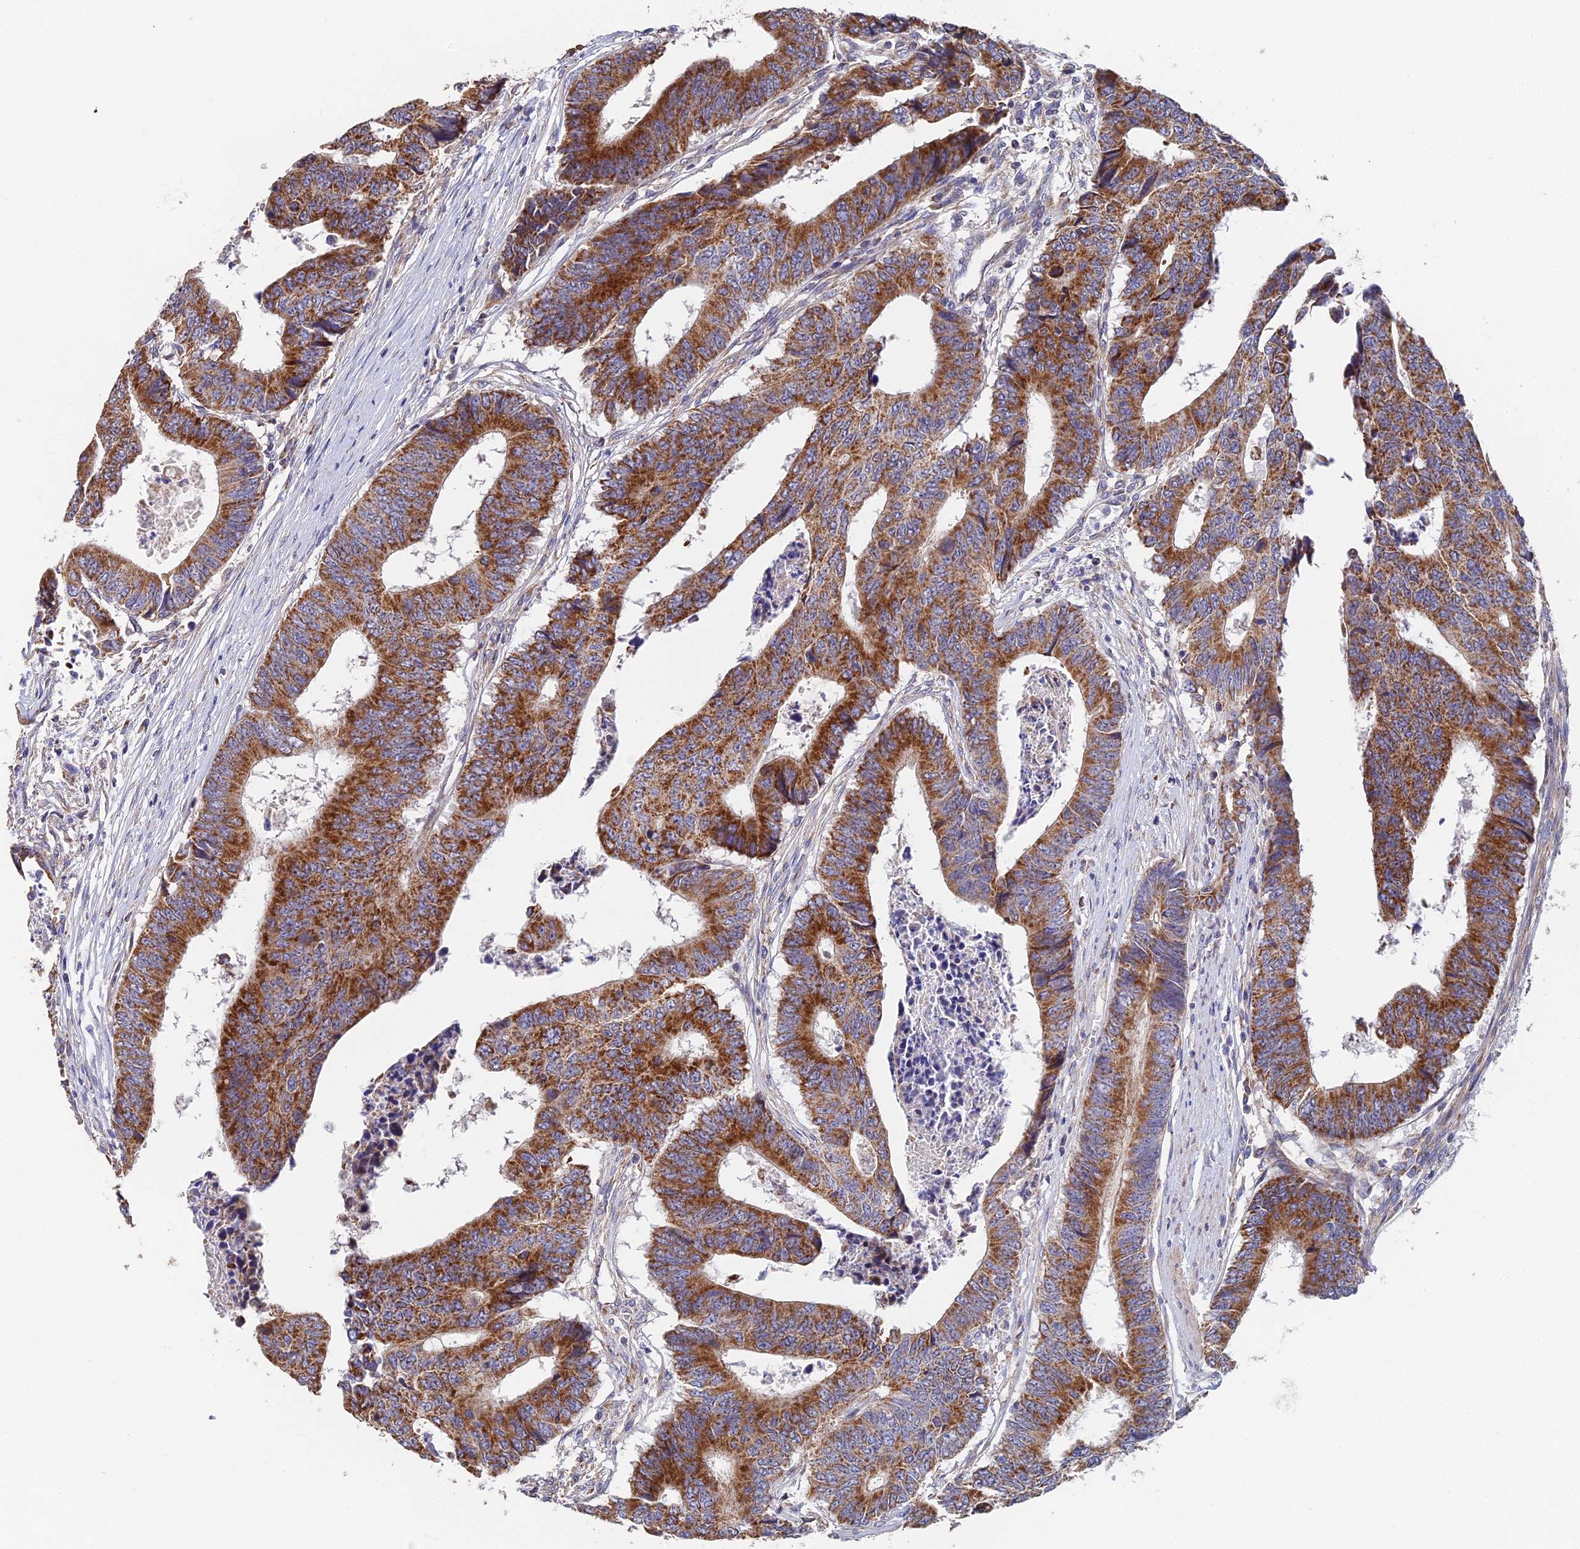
{"staining": {"intensity": "strong", "quantity": ">75%", "location": "cytoplasmic/membranous"}, "tissue": "colorectal cancer", "cell_type": "Tumor cells", "image_type": "cancer", "snomed": [{"axis": "morphology", "description": "Adenocarcinoma, NOS"}, {"axis": "topography", "description": "Rectum"}], "caption": "Immunohistochemistry (IHC) of colorectal cancer (adenocarcinoma) exhibits high levels of strong cytoplasmic/membranous positivity in approximately >75% of tumor cells.", "gene": "ECSIT", "patient": {"sex": "male", "age": 84}}